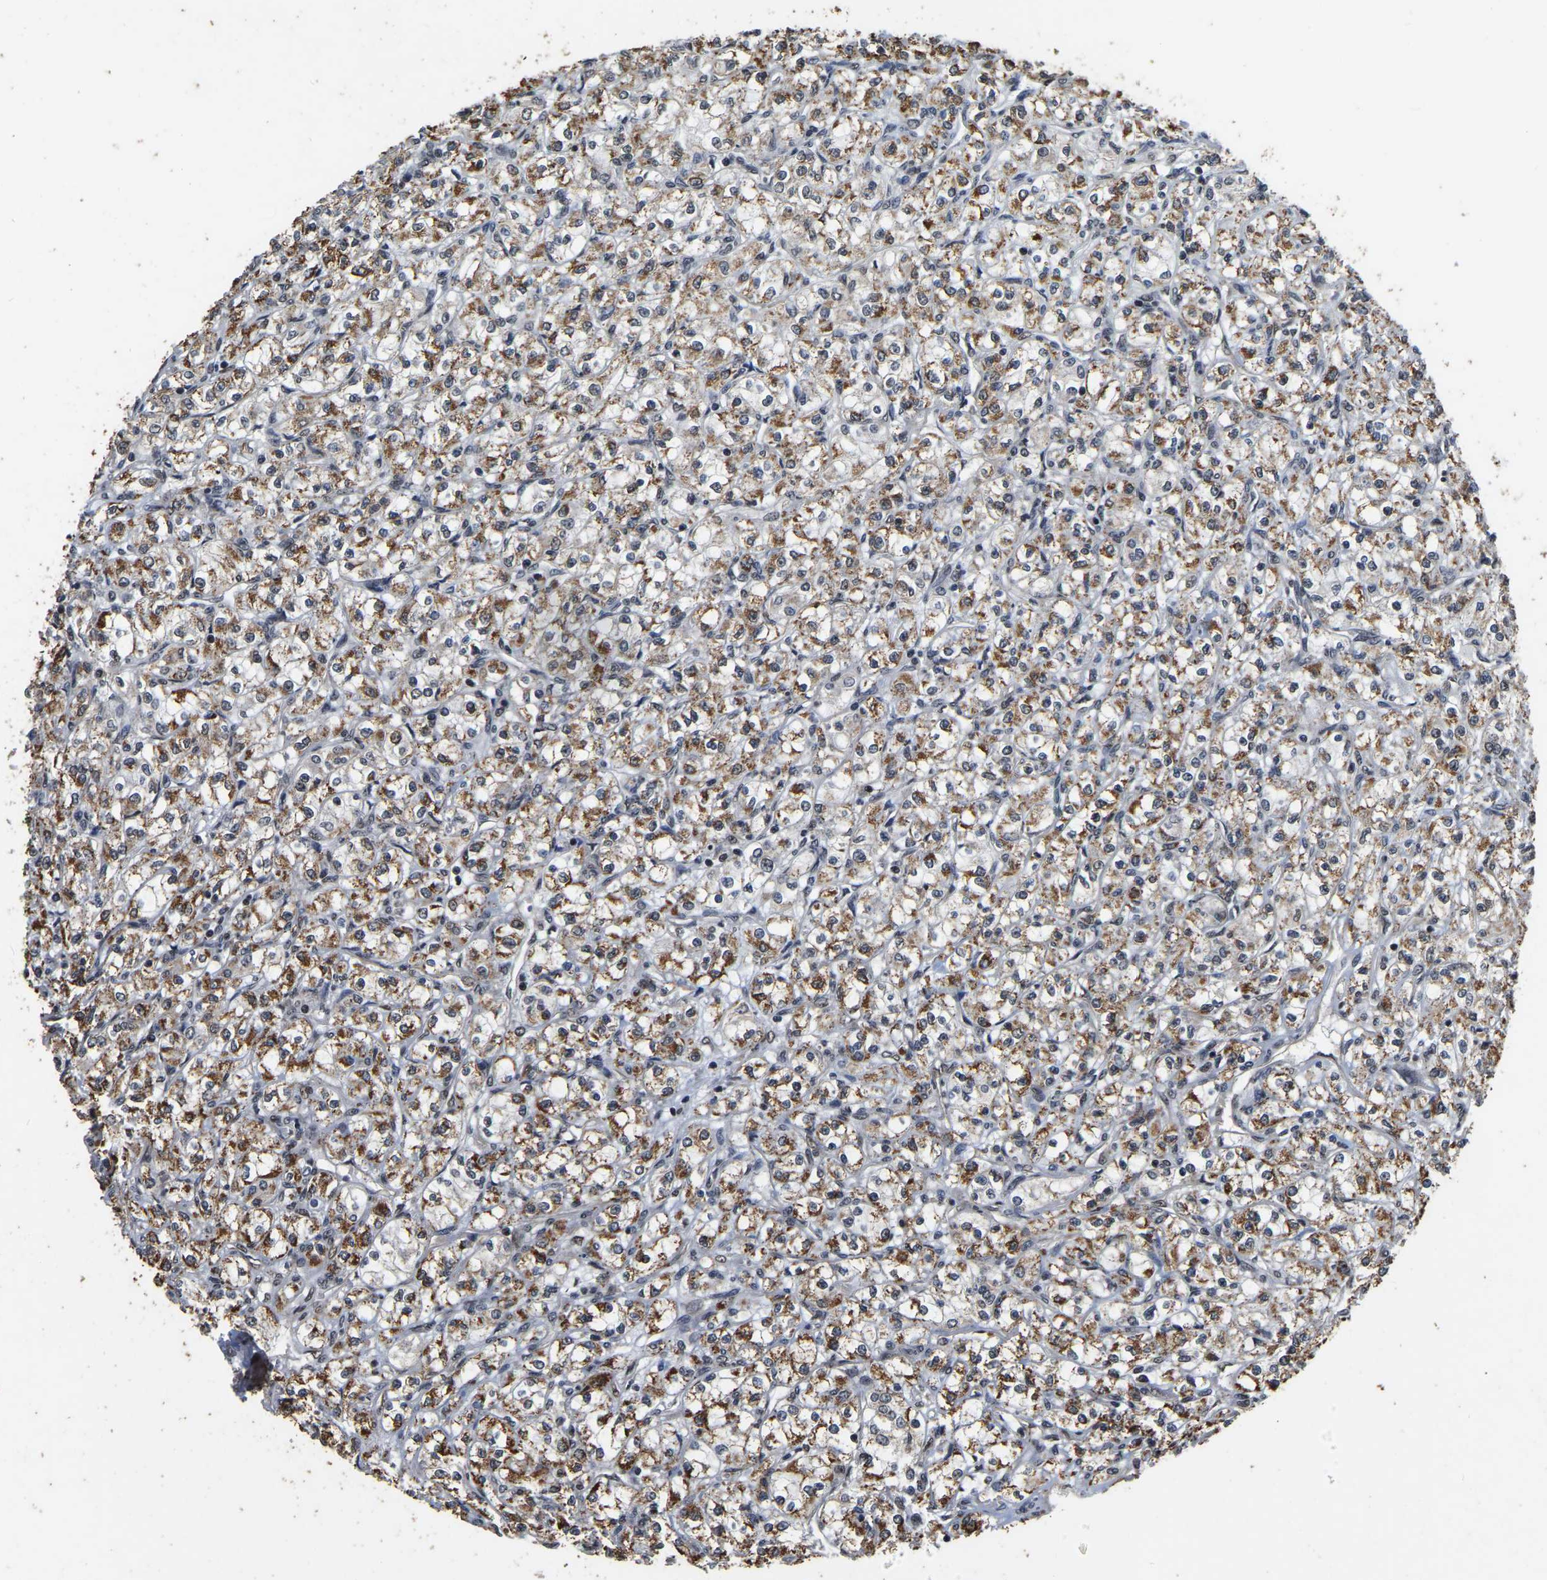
{"staining": {"intensity": "moderate", "quantity": ">75%", "location": "cytoplasmic/membranous"}, "tissue": "renal cancer", "cell_type": "Tumor cells", "image_type": "cancer", "snomed": [{"axis": "morphology", "description": "Adenocarcinoma, NOS"}, {"axis": "topography", "description": "Kidney"}], "caption": "Approximately >75% of tumor cells in human renal cancer show moderate cytoplasmic/membranous protein positivity as visualized by brown immunohistochemical staining.", "gene": "CIAO1", "patient": {"sex": "male", "age": 77}}